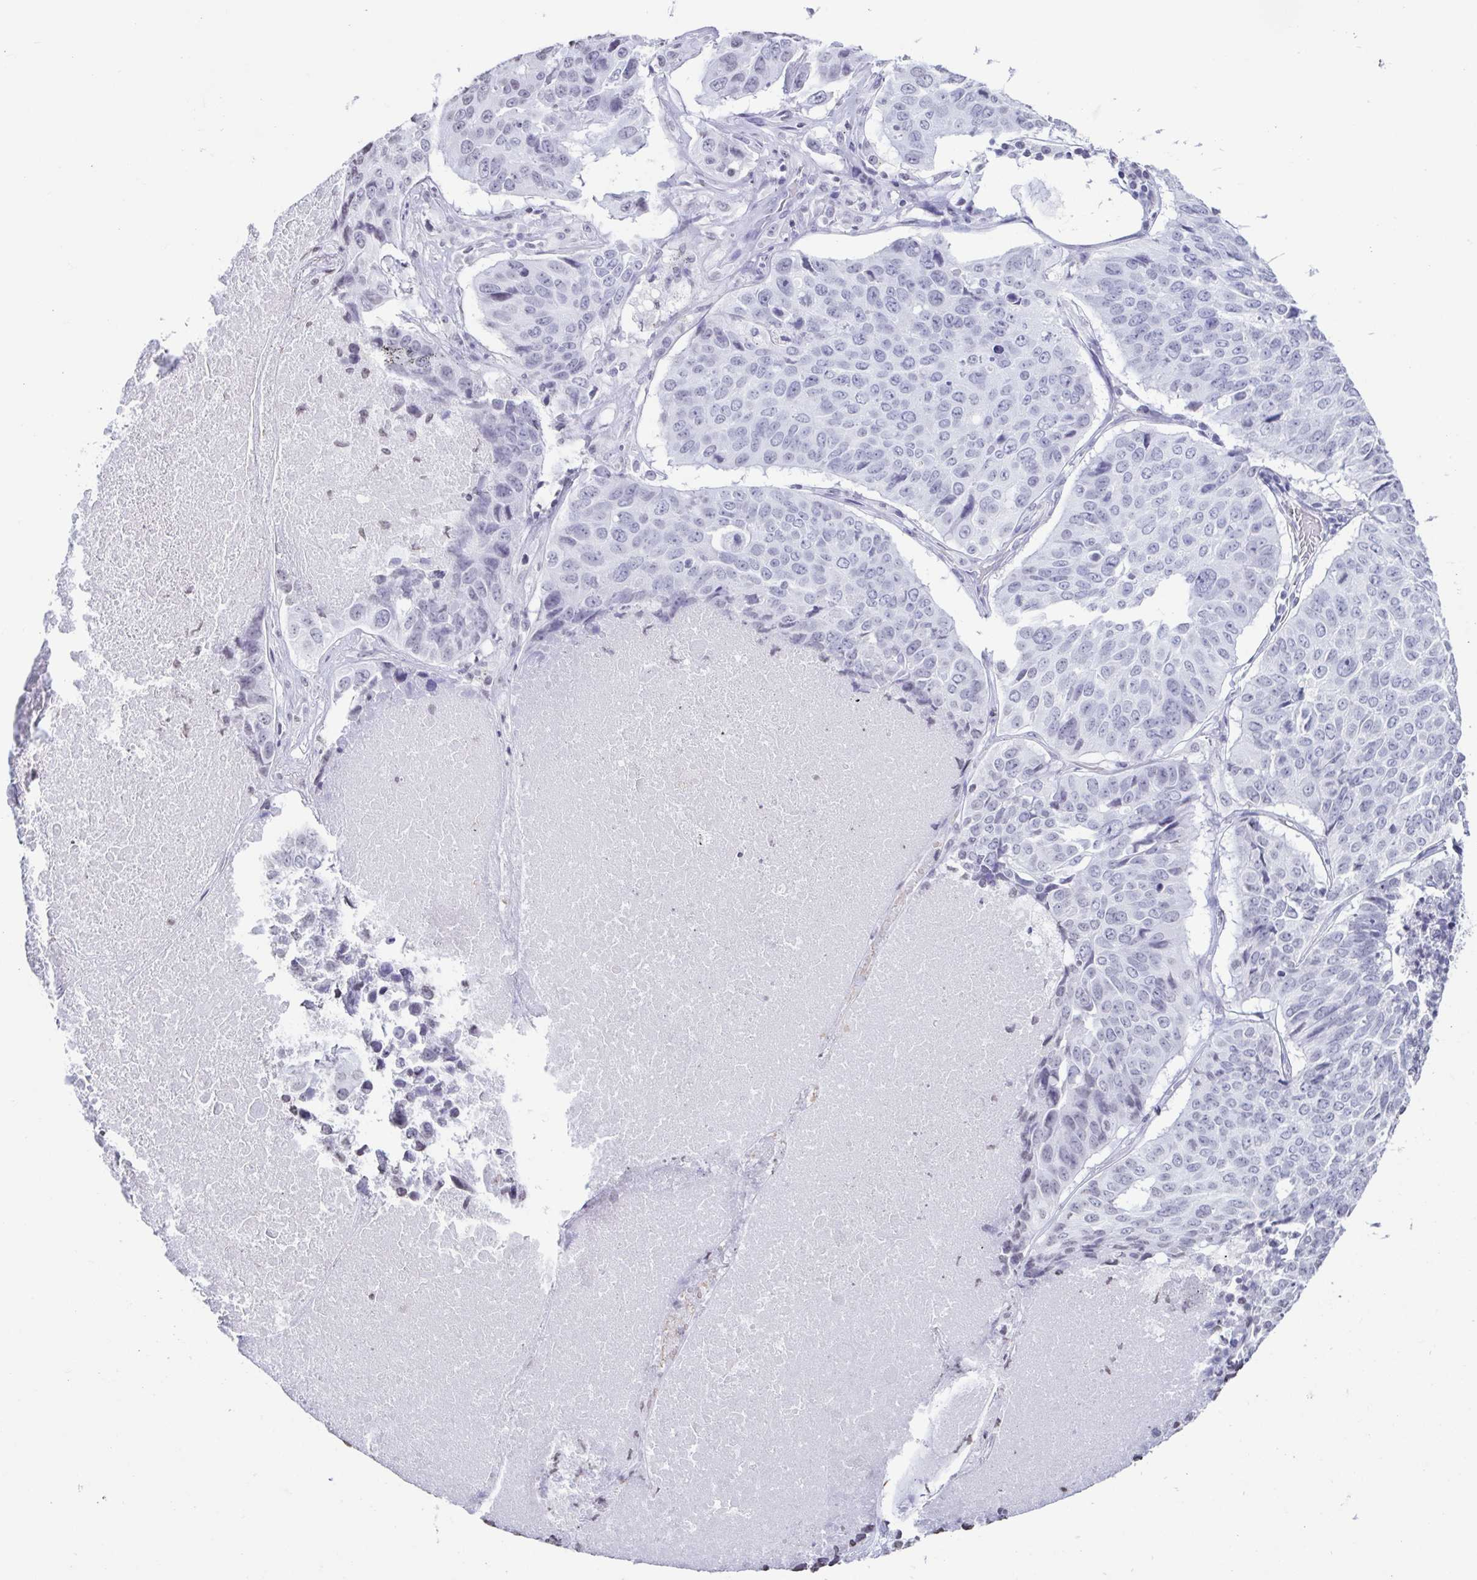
{"staining": {"intensity": "negative", "quantity": "none", "location": "none"}, "tissue": "lung cancer", "cell_type": "Tumor cells", "image_type": "cancer", "snomed": [{"axis": "morphology", "description": "Normal tissue, NOS"}, {"axis": "morphology", "description": "Squamous cell carcinoma, NOS"}, {"axis": "topography", "description": "Bronchus"}, {"axis": "topography", "description": "Lung"}], "caption": "Human lung cancer stained for a protein using IHC reveals no expression in tumor cells.", "gene": "VCY1B", "patient": {"sex": "male", "age": 64}}